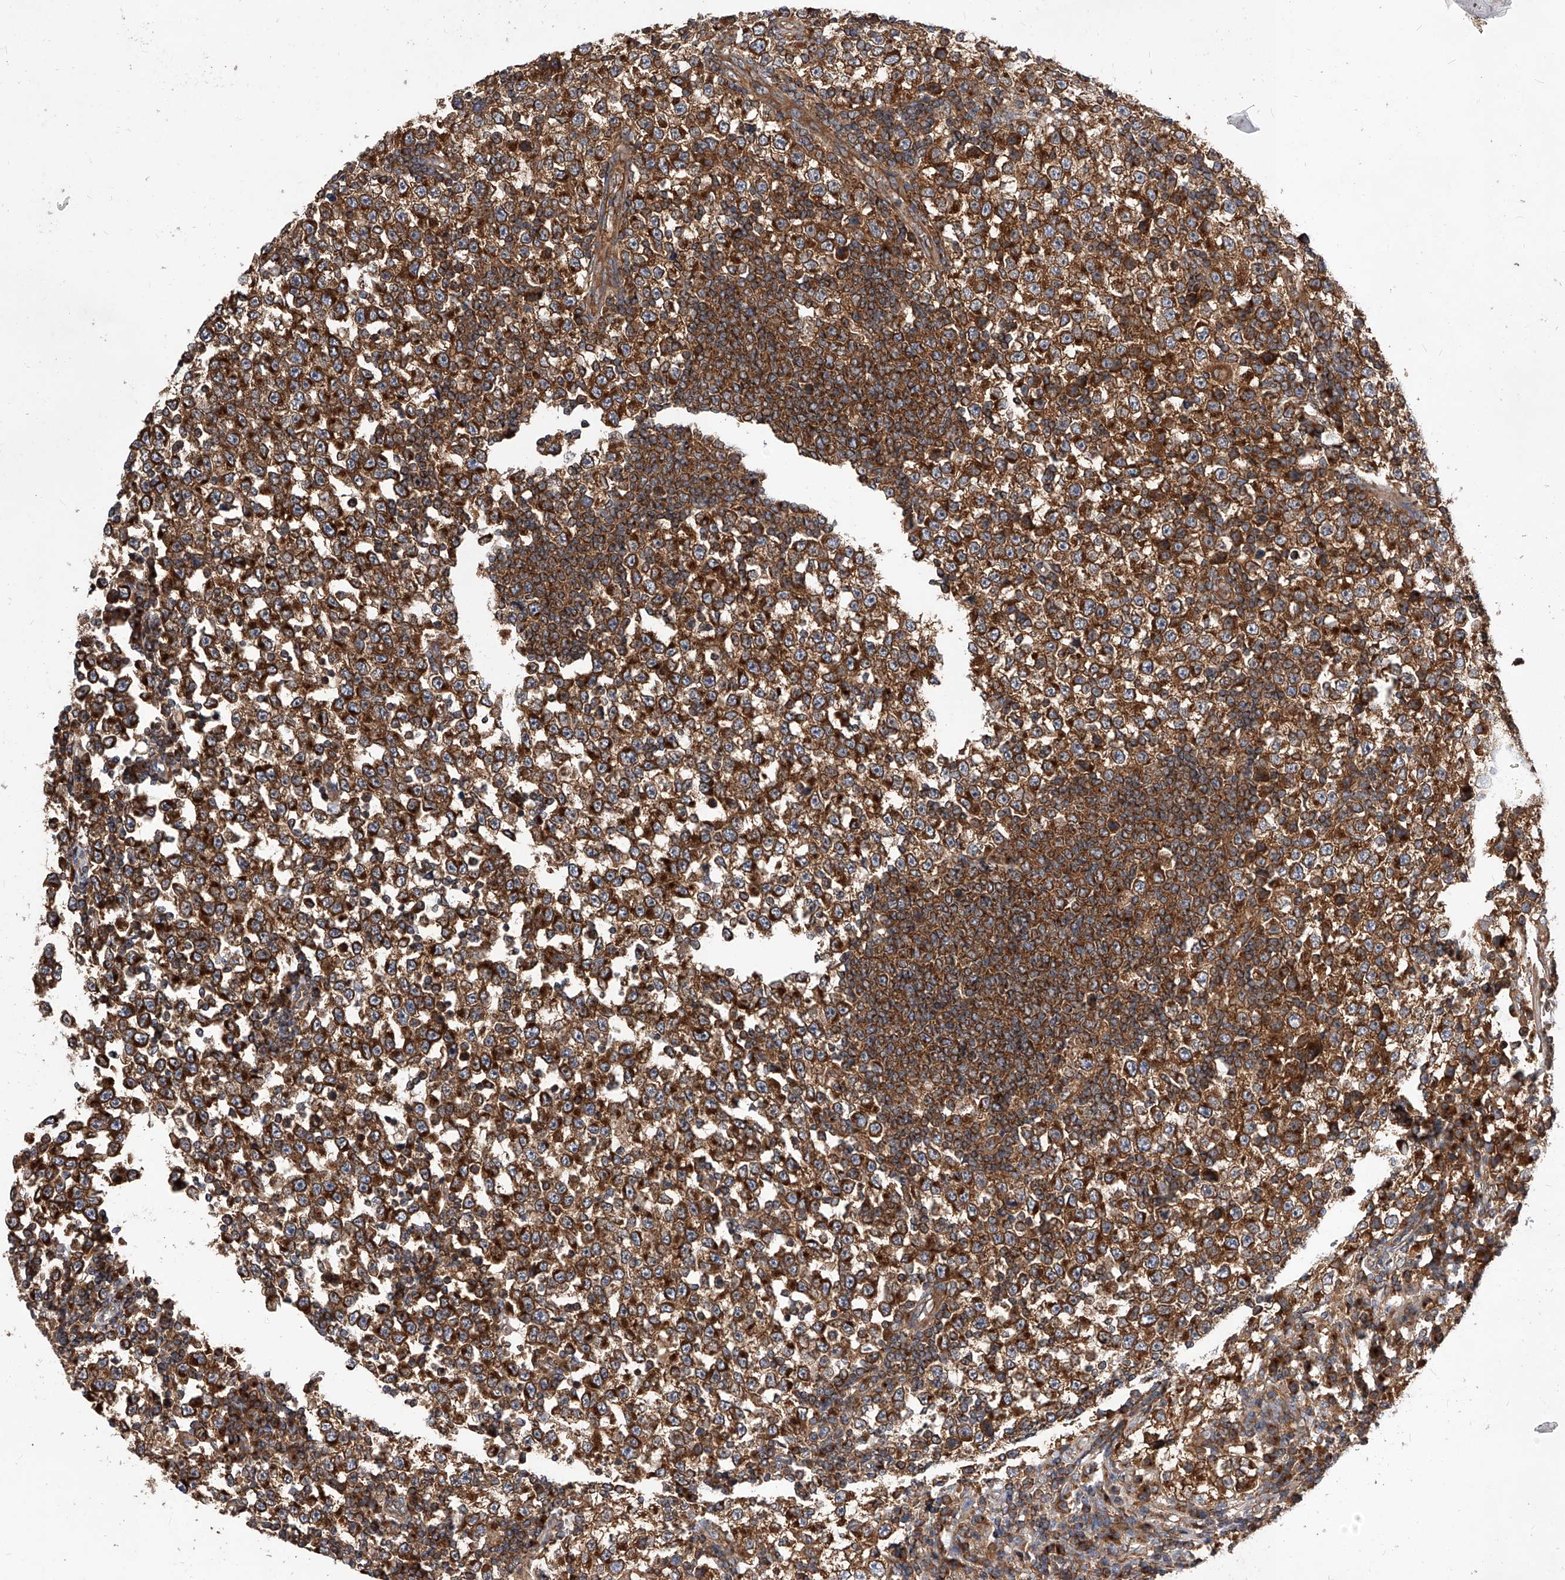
{"staining": {"intensity": "strong", "quantity": ">75%", "location": "cytoplasmic/membranous"}, "tissue": "testis cancer", "cell_type": "Tumor cells", "image_type": "cancer", "snomed": [{"axis": "morphology", "description": "Seminoma, NOS"}, {"axis": "topography", "description": "Testis"}], "caption": "Strong cytoplasmic/membranous protein staining is present in approximately >75% of tumor cells in testis cancer (seminoma).", "gene": "CFAP410", "patient": {"sex": "male", "age": 65}}